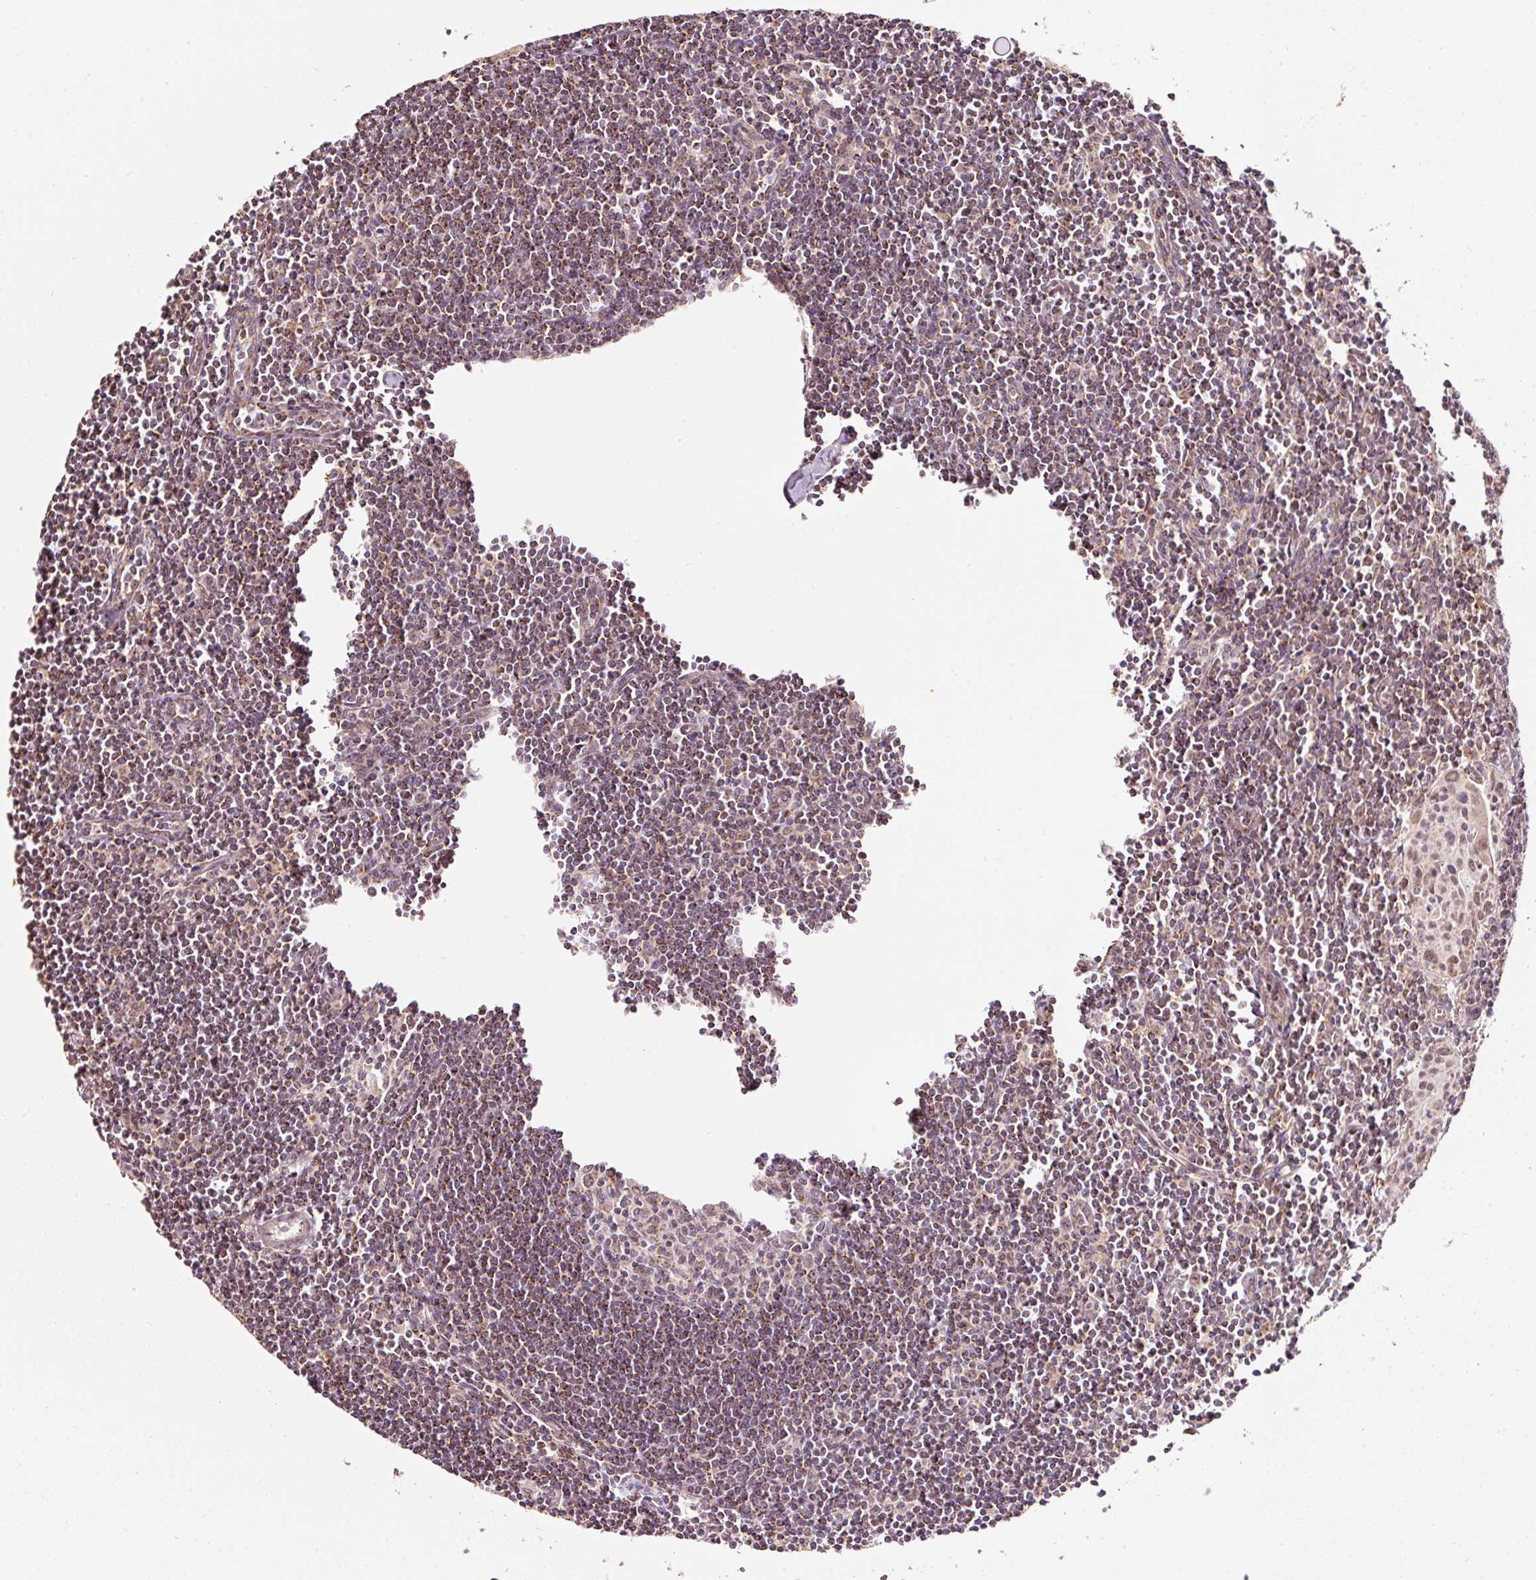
{"staining": {"intensity": "moderate", "quantity": "25%-75%", "location": "cytoplasmic/membranous"}, "tissue": "lymph node", "cell_type": "Germinal center cells", "image_type": "normal", "snomed": [{"axis": "morphology", "description": "Normal tissue, NOS"}, {"axis": "topography", "description": "Lymph node"}], "caption": "This image reveals immunohistochemistry (IHC) staining of benign lymph node, with medium moderate cytoplasmic/membranous staining in approximately 25%-75% of germinal center cells.", "gene": "ZNF460", "patient": {"sex": "female", "age": 29}}